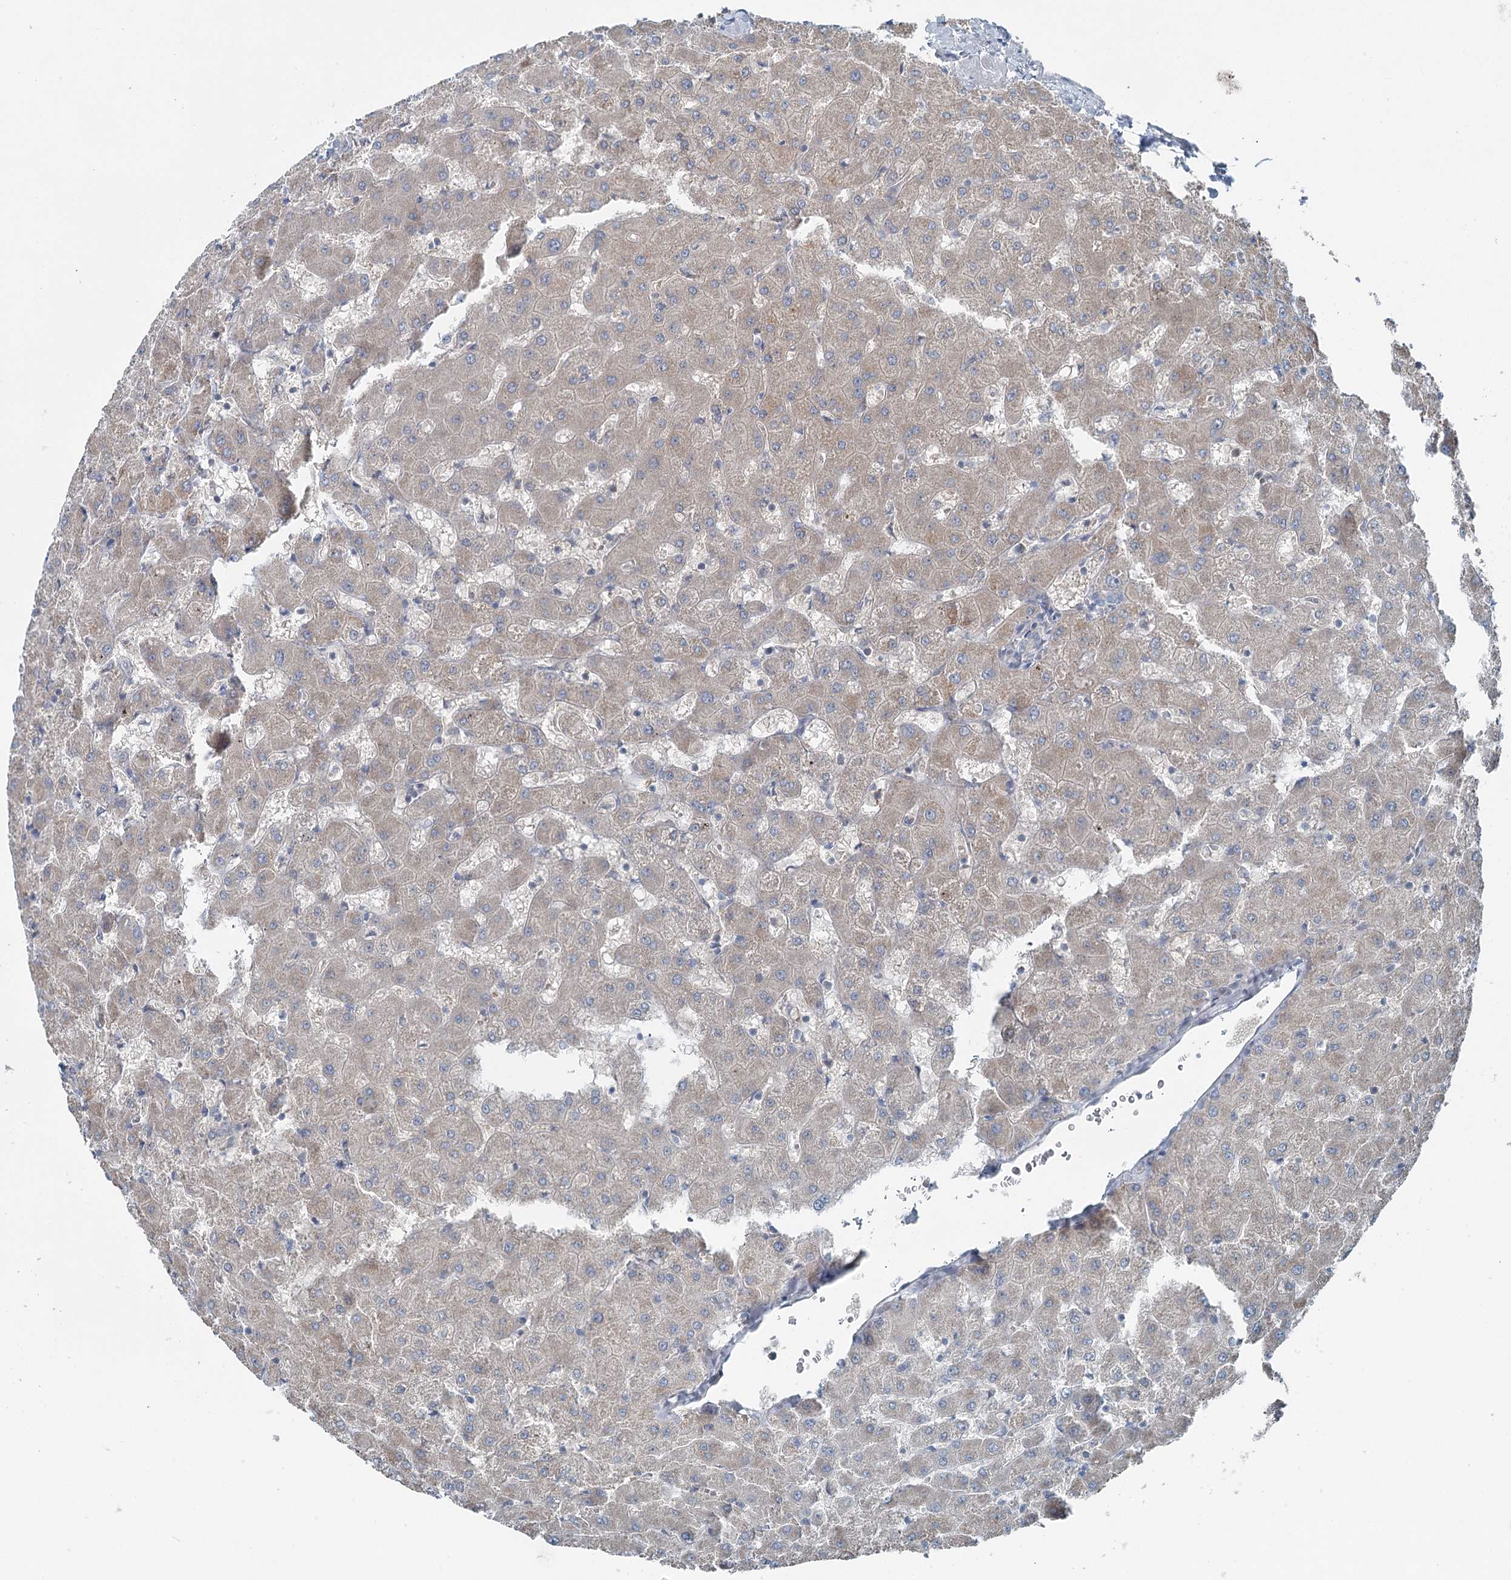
{"staining": {"intensity": "negative", "quantity": "none", "location": "none"}, "tissue": "liver", "cell_type": "Cholangiocytes", "image_type": "normal", "snomed": [{"axis": "morphology", "description": "Normal tissue, NOS"}, {"axis": "topography", "description": "Liver"}], "caption": "Immunohistochemistry (IHC) histopathology image of normal liver: human liver stained with DAB shows no significant protein staining in cholangiocytes. Brightfield microscopy of IHC stained with DAB (brown) and hematoxylin (blue), captured at high magnification.", "gene": "CHCHD5", "patient": {"sex": "female", "age": 63}}